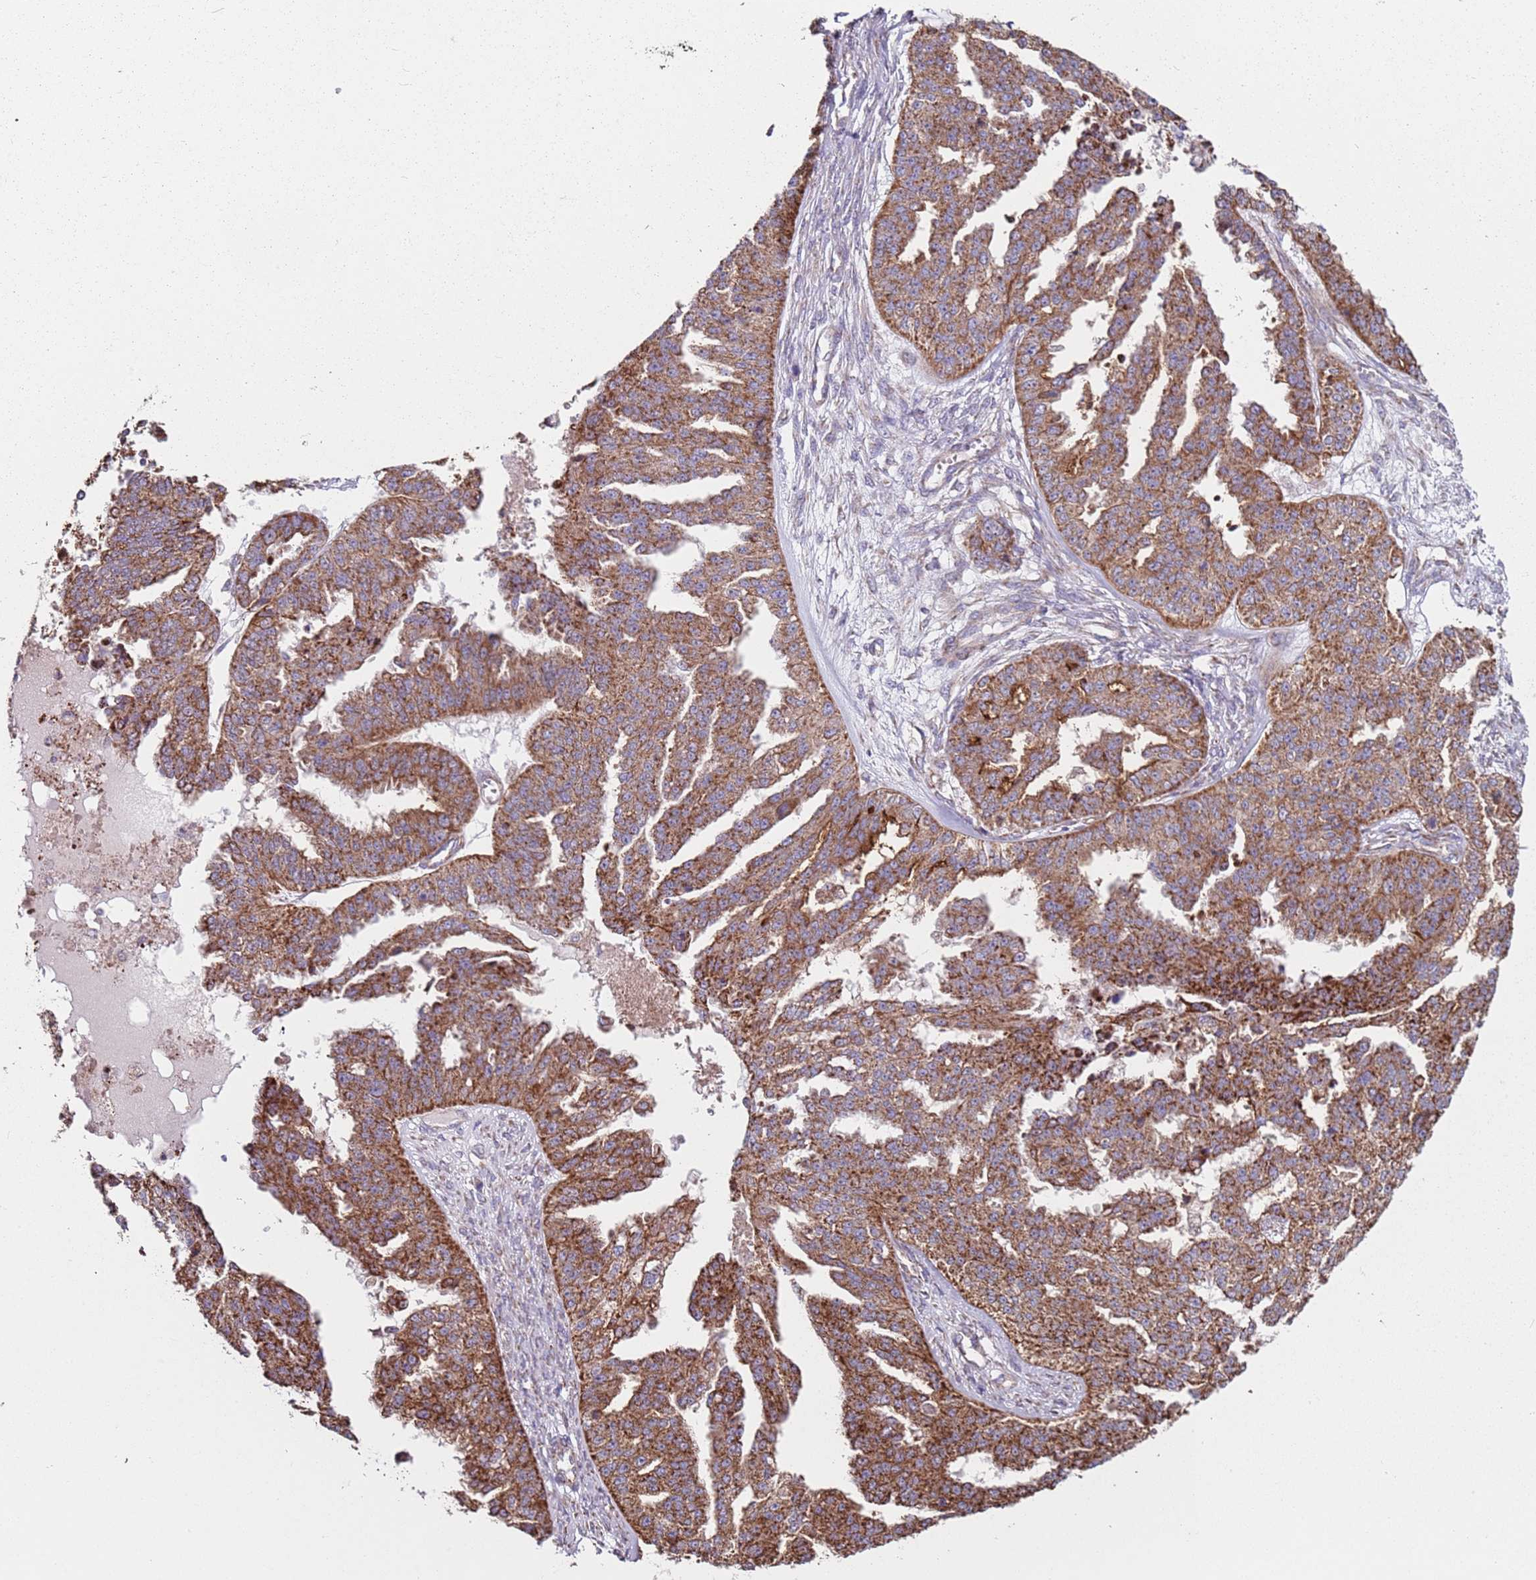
{"staining": {"intensity": "strong", "quantity": ">75%", "location": "cytoplasmic/membranous"}, "tissue": "ovarian cancer", "cell_type": "Tumor cells", "image_type": "cancer", "snomed": [{"axis": "morphology", "description": "Cystadenocarcinoma, serous, NOS"}, {"axis": "topography", "description": "Ovary"}], "caption": "High-magnification brightfield microscopy of serous cystadenocarcinoma (ovarian) stained with DAB (3,3'-diaminobenzidine) (brown) and counterstained with hematoxylin (blue). tumor cells exhibit strong cytoplasmic/membranous expression is seen in about>75% of cells.", "gene": "ALS2", "patient": {"sex": "female", "age": 58}}